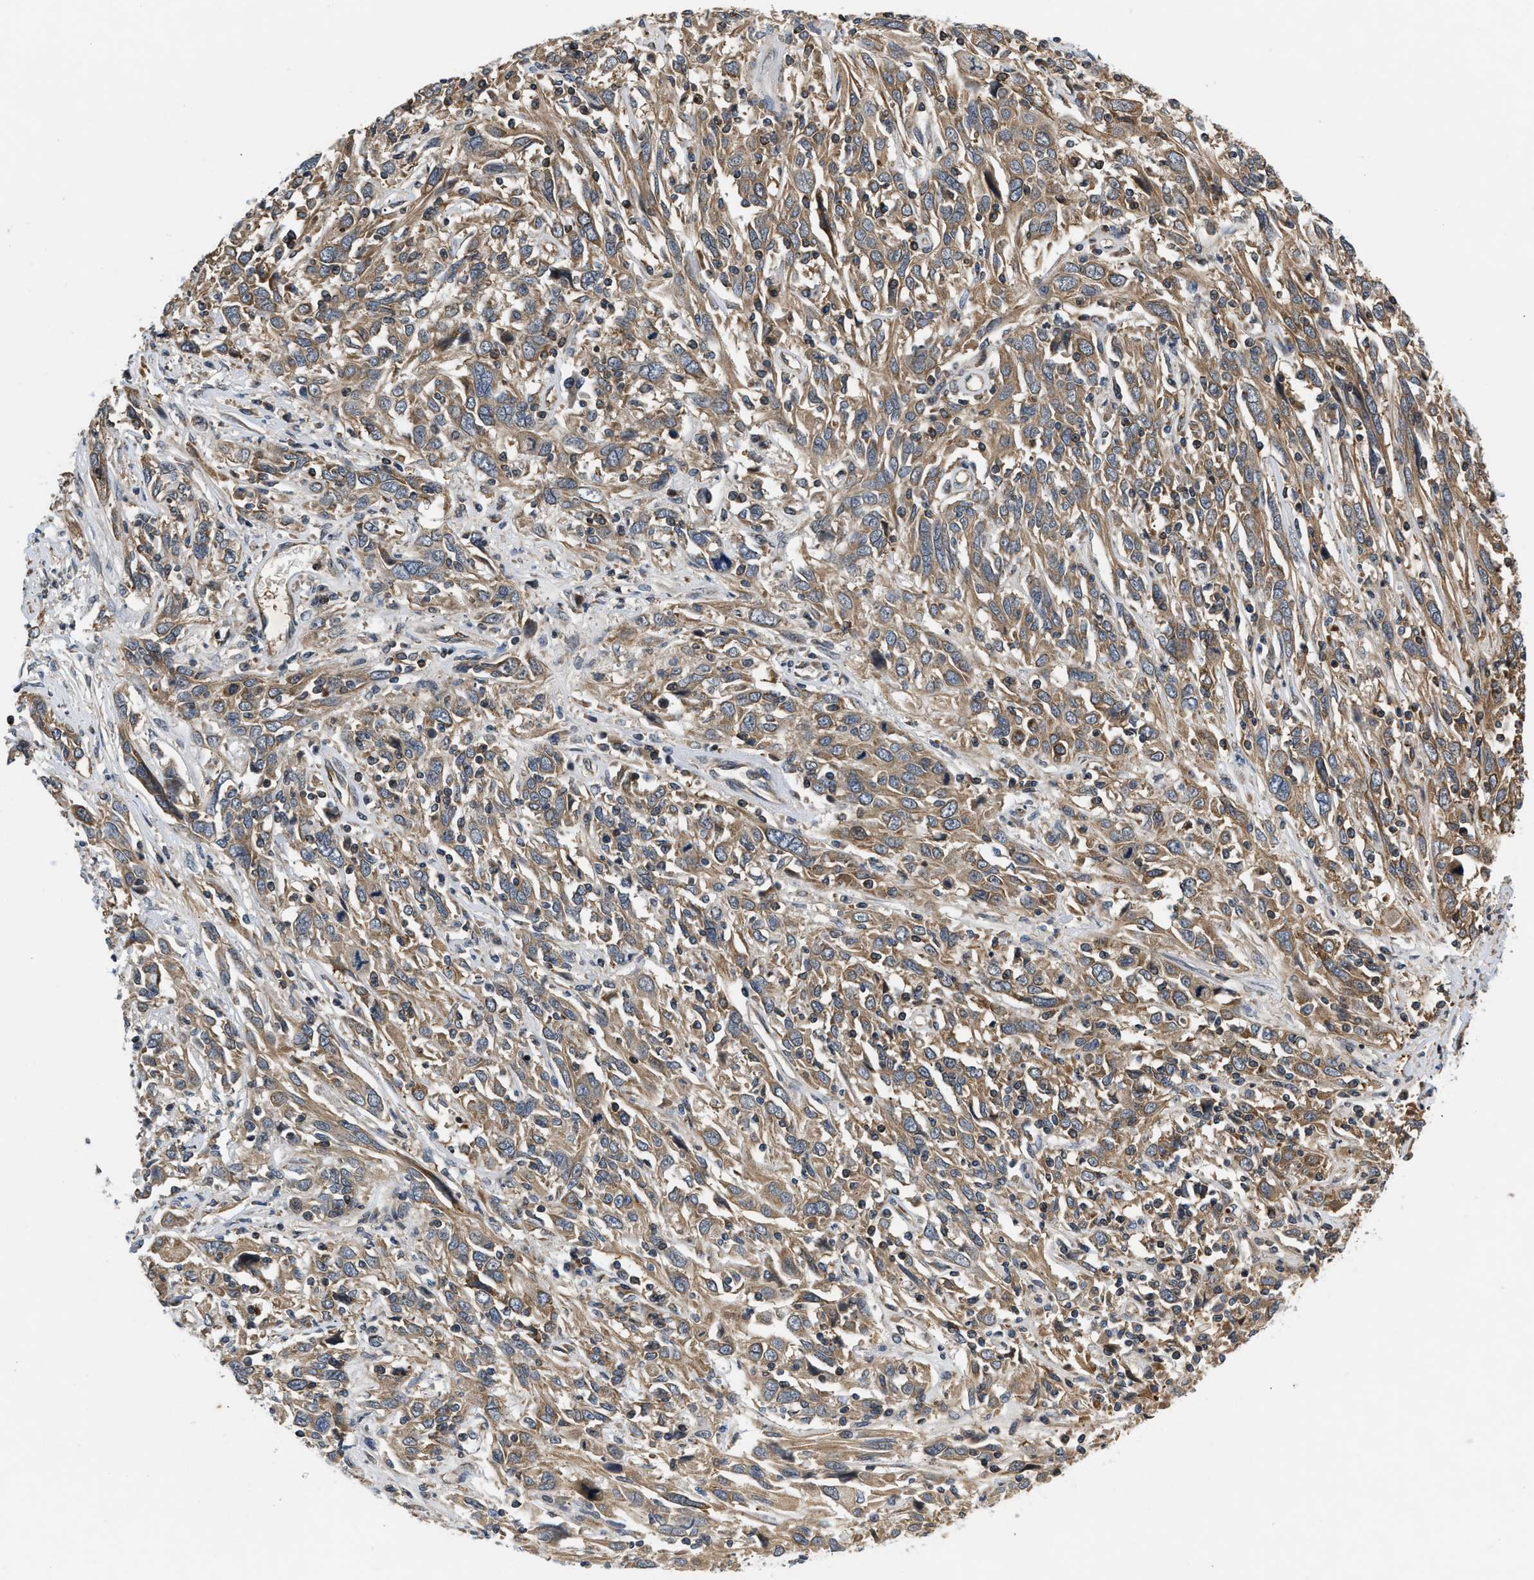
{"staining": {"intensity": "moderate", "quantity": ">75%", "location": "cytoplasmic/membranous"}, "tissue": "cervical cancer", "cell_type": "Tumor cells", "image_type": "cancer", "snomed": [{"axis": "morphology", "description": "Squamous cell carcinoma, NOS"}, {"axis": "topography", "description": "Cervix"}], "caption": "A medium amount of moderate cytoplasmic/membranous staining is identified in approximately >75% of tumor cells in cervical cancer (squamous cell carcinoma) tissue.", "gene": "HMGCR", "patient": {"sex": "female", "age": 46}}